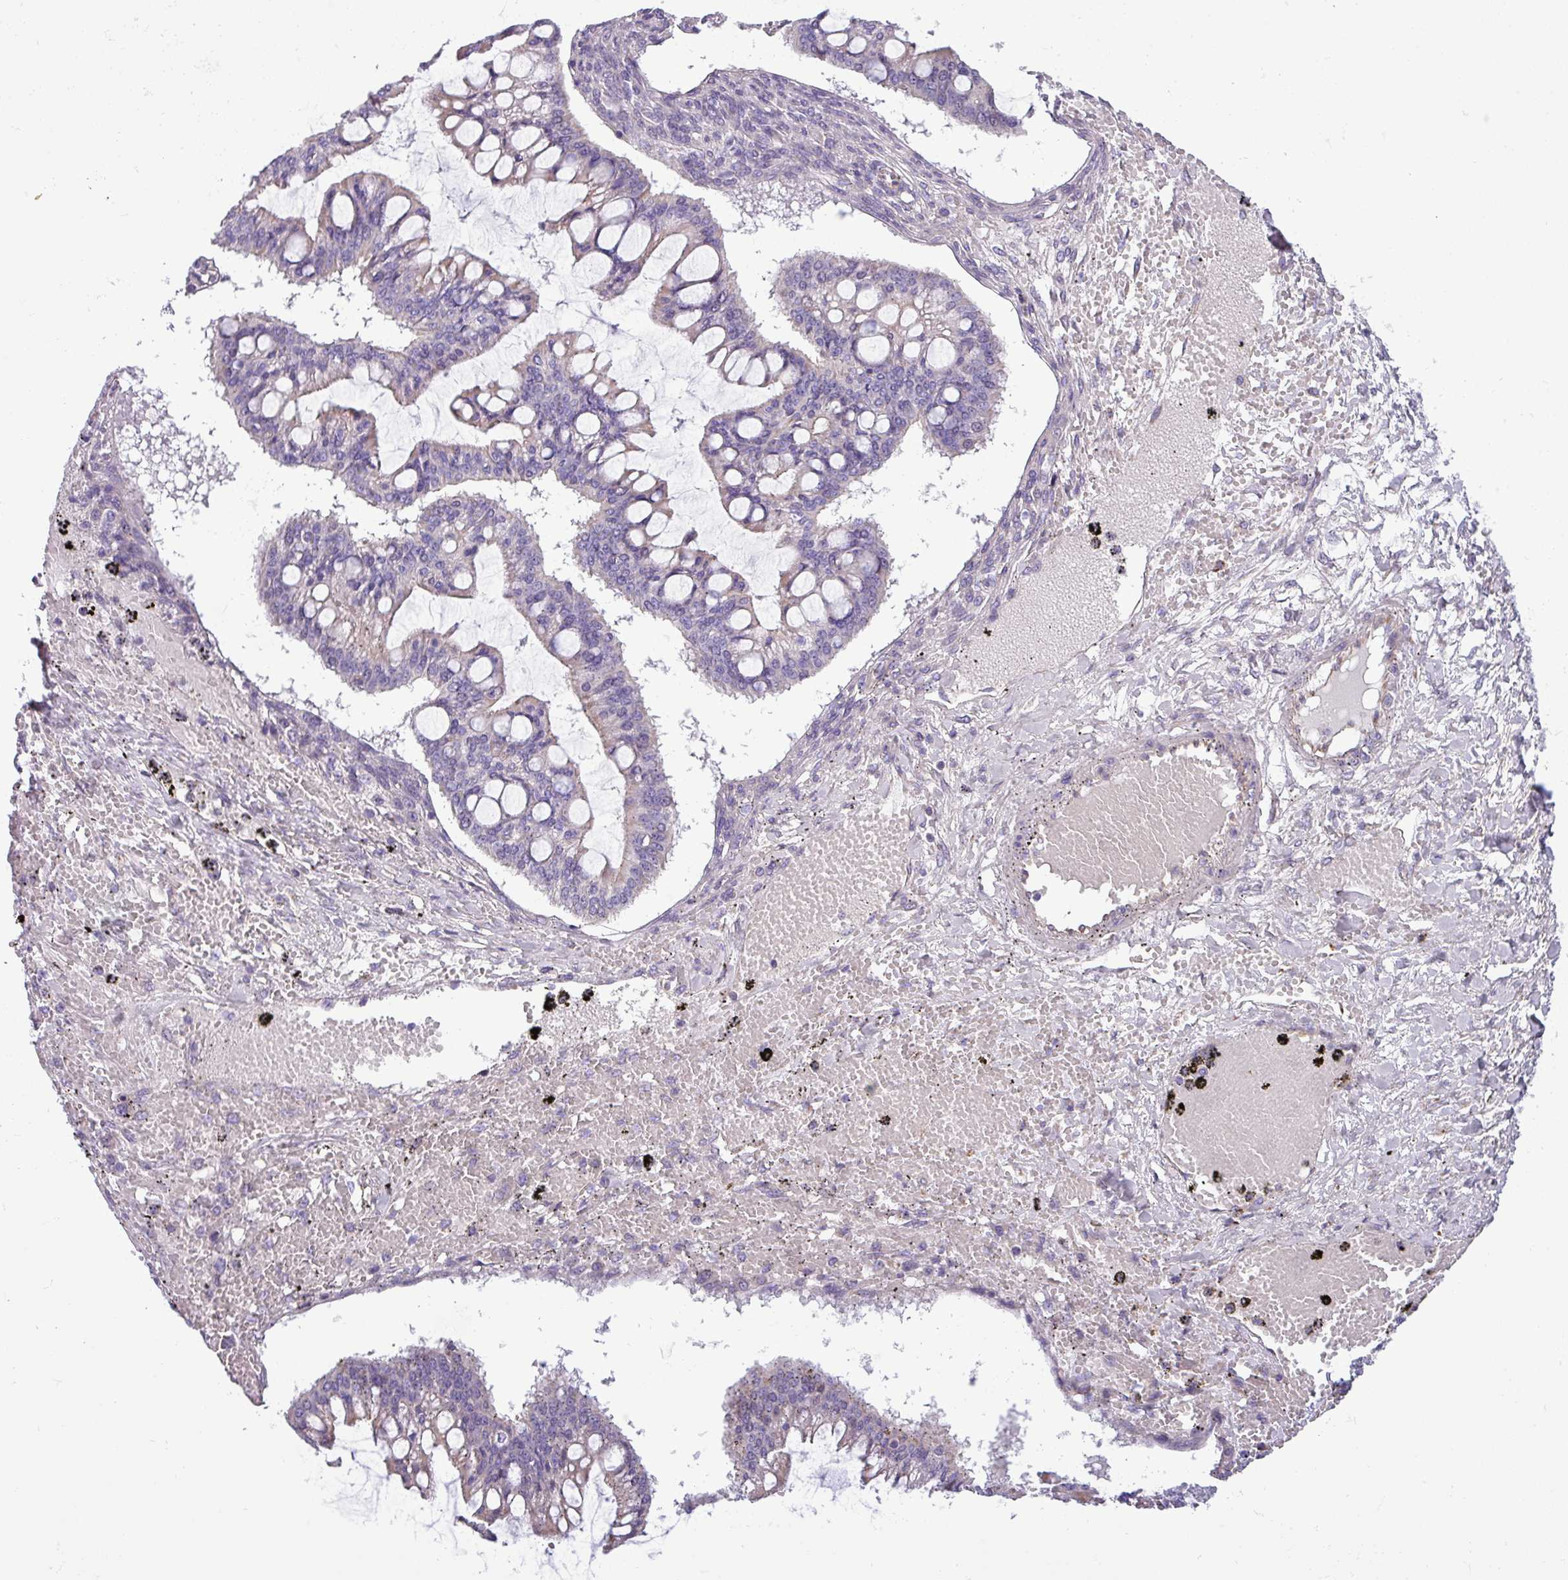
{"staining": {"intensity": "weak", "quantity": "<25%", "location": "cytoplasmic/membranous"}, "tissue": "ovarian cancer", "cell_type": "Tumor cells", "image_type": "cancer", "snomed": [{"axis": "morphology", "description": "Cystadenocarcinoma, mucinous, NOS"}, {"axis": "topography", "description": "Ovary"}], "caption": "DAB immunohistochemical staining of ovarian mucinous cystadenocarcinoma exhibits no significant expression in tumor cells.", "gene": "IRGC", "patient": {"sex": "female", "age": 73}}